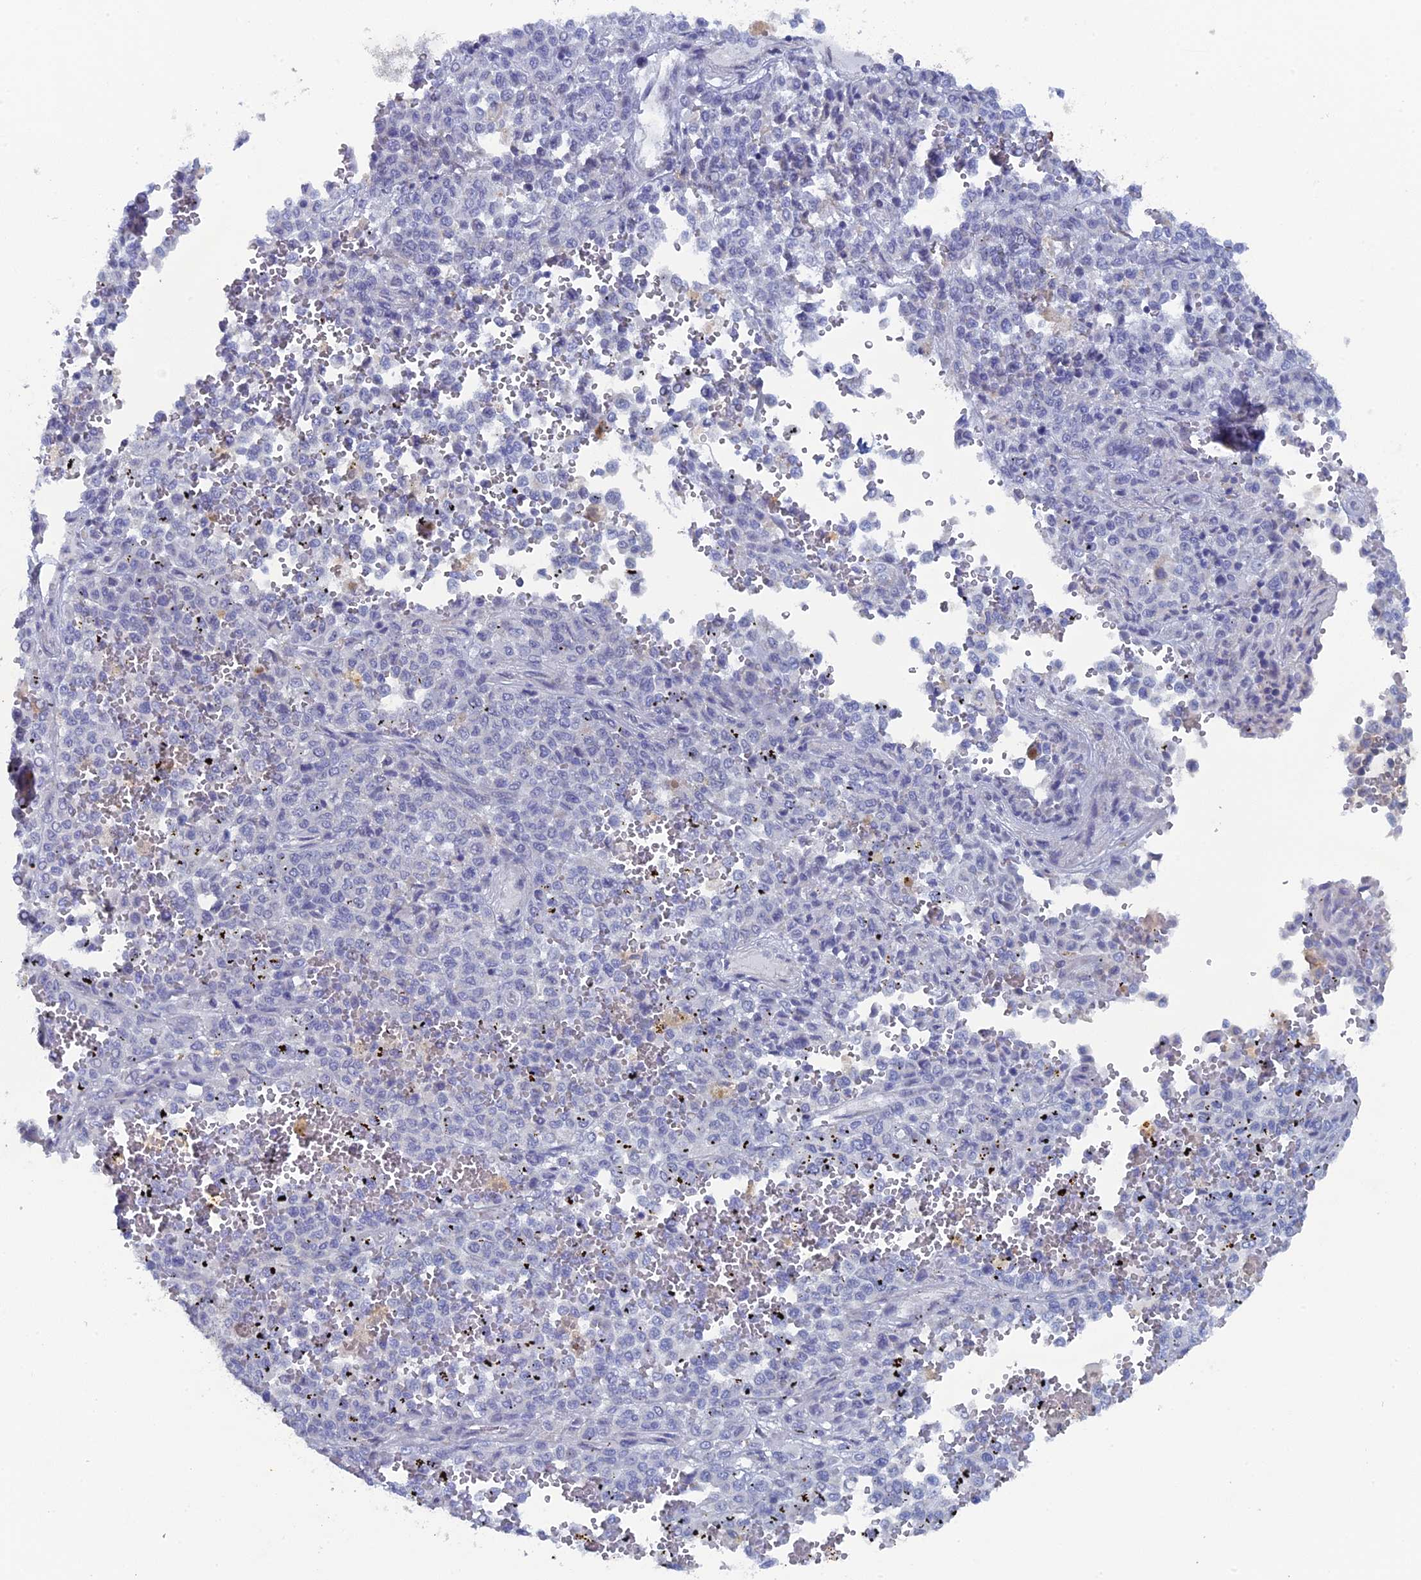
{"staining": {"intensity": "negative", "quantity": "none", "location": "none"}, "tissue": "melanoma", "cell_type": "Tumor cells", "image_type": "cancer", "snomed": [{"axis": "morphology", "description": "Malignant melanoma, Metastatic site"}, {"axis": "topography", "description": "Pancreas"}], "caption": "Tumor cells show no significant protein staining in malignant melanoma (metastatic site).", "gene": "SRFBP1", "patient": {"sex": "female", "age": 30}}